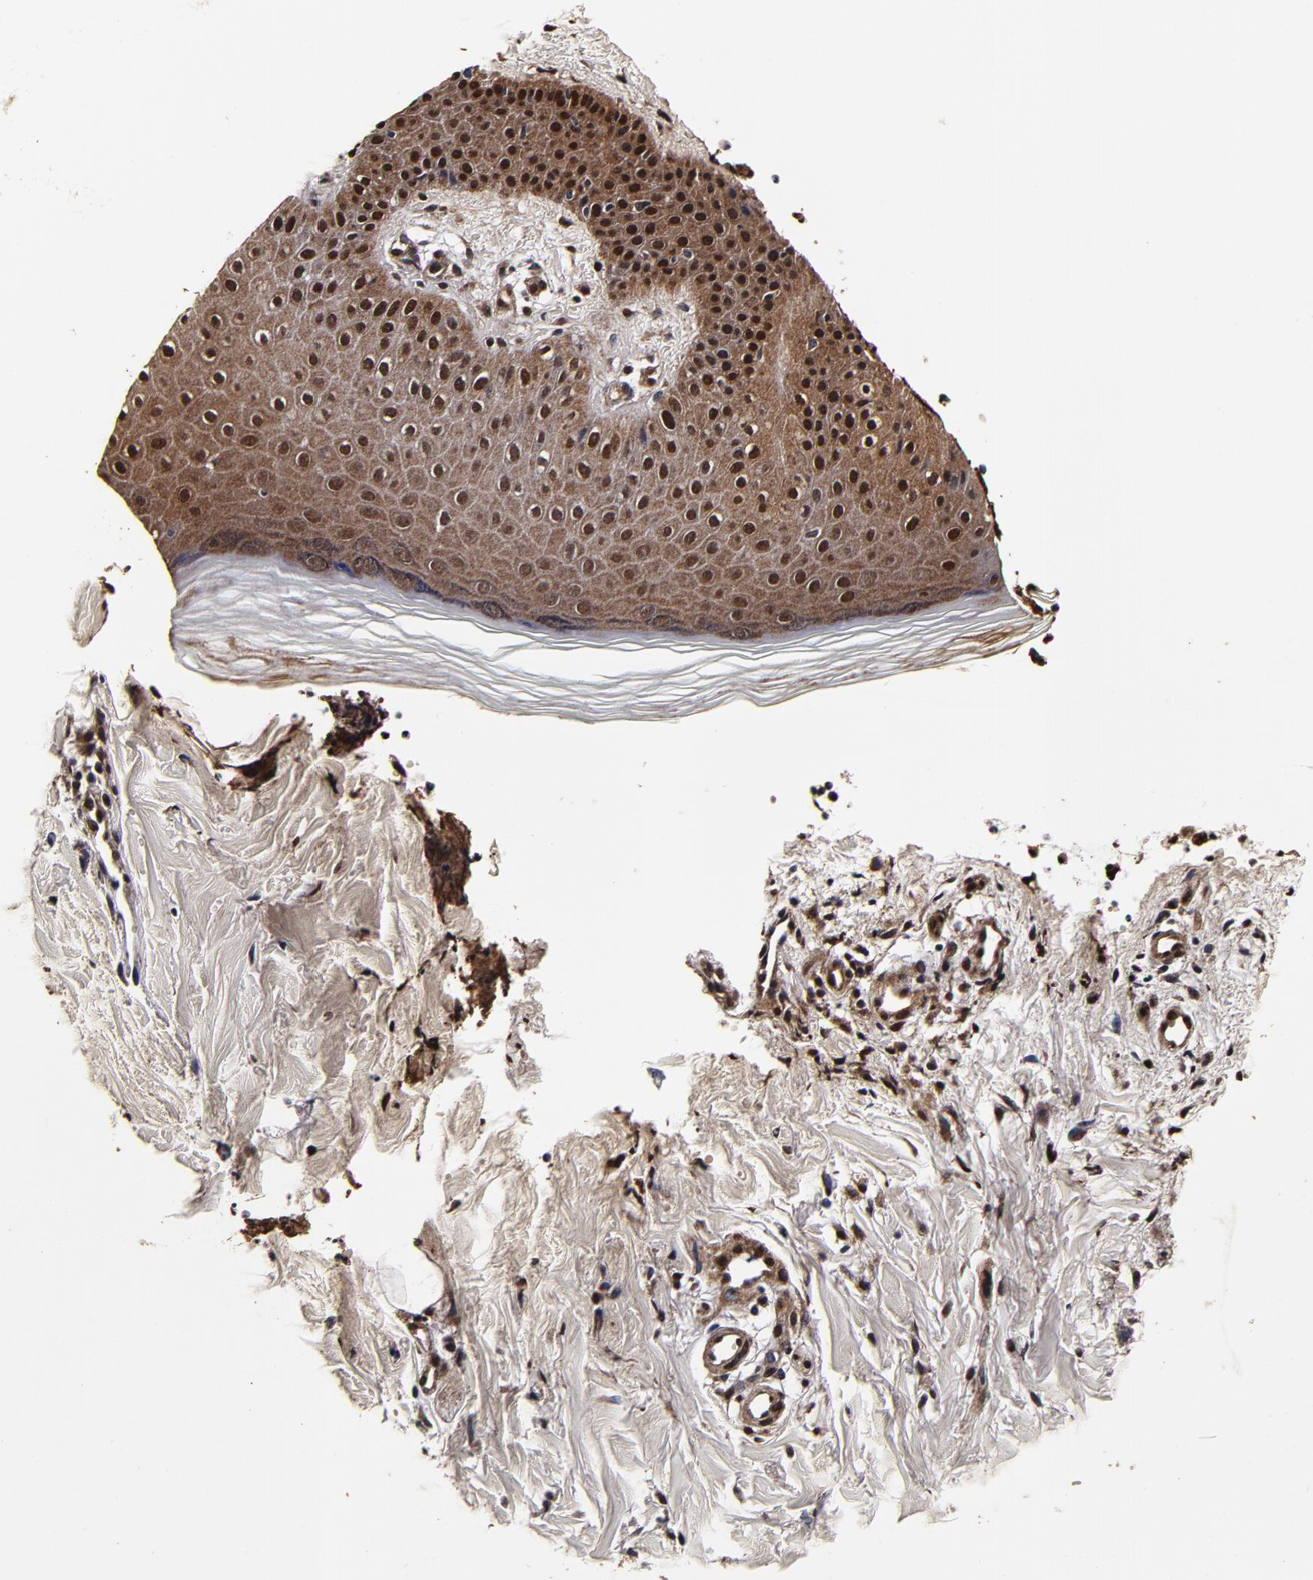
{"staining": {"intensity": "moderate", "quantity": ">75%", "location": "cytoplasmic/membranous,nuclear"}, "tissue": "skin", "cell_type": "Epidermal cells", "image_type": "normal", "snomed": [{"axis": "morphology", "description": "Normal tissue, NOS"}, {"axis": "morphology", "description": "Inflammation, NOS"}, {"axis": "topography", "description": "Soft tissue"}, {"axis": "topography", "description": "Anal"}], "caption": "A histopathology image of human skin stained for a protein reveals moderate cytoplasmic/membranous,nuclear brown staining in epidermal cells. The protein is shown in brown color, while the nuclei are stained blue.", "gene": "MMP15", "patient": {"sex": "female", "age": 15}}